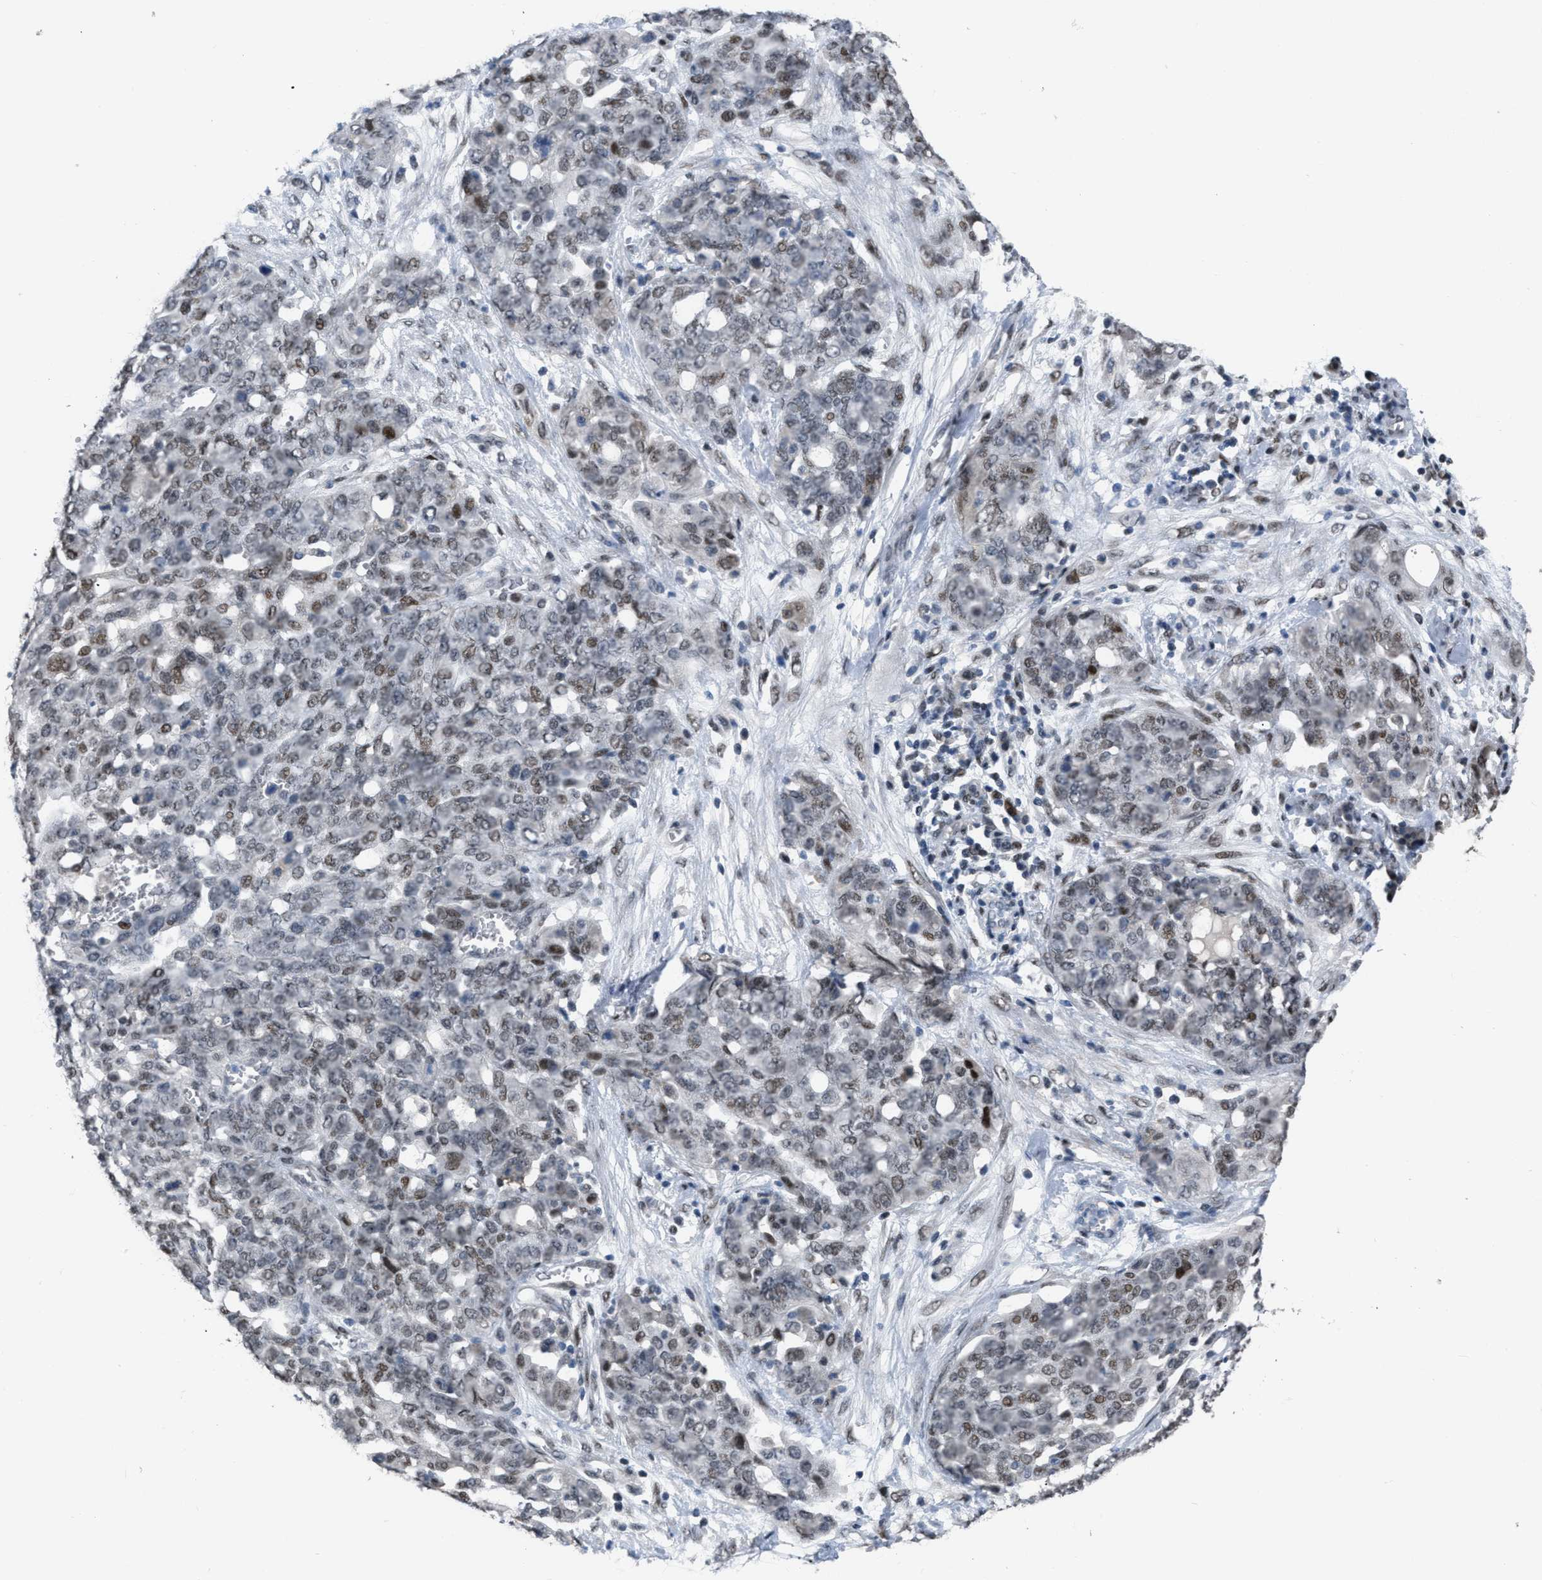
{"staining": {"intensity": "weak", "quantity": "25%-75%", "location": "nuclear"}, "tissue": "ovarian cancer", "cell_type": "Tumor cells", "image_type": "cancer", "snomed": [{"axis": "morphology", "description": "Cystadenocarcinoma, serous, NOS"}, {"axis": "topography", "description": "Soft tissue"}, {"axis": "topography", "description": "Ovary"}], "caption": "Ovarian serous cystadenocarcinoma was stained to show a protein in brown. There is low levels of weak nuclear positivity in approximately 25%-75% of tumor cells.", "gene": "SETDB1", "patient": {"sex": "female", "age": 57}}